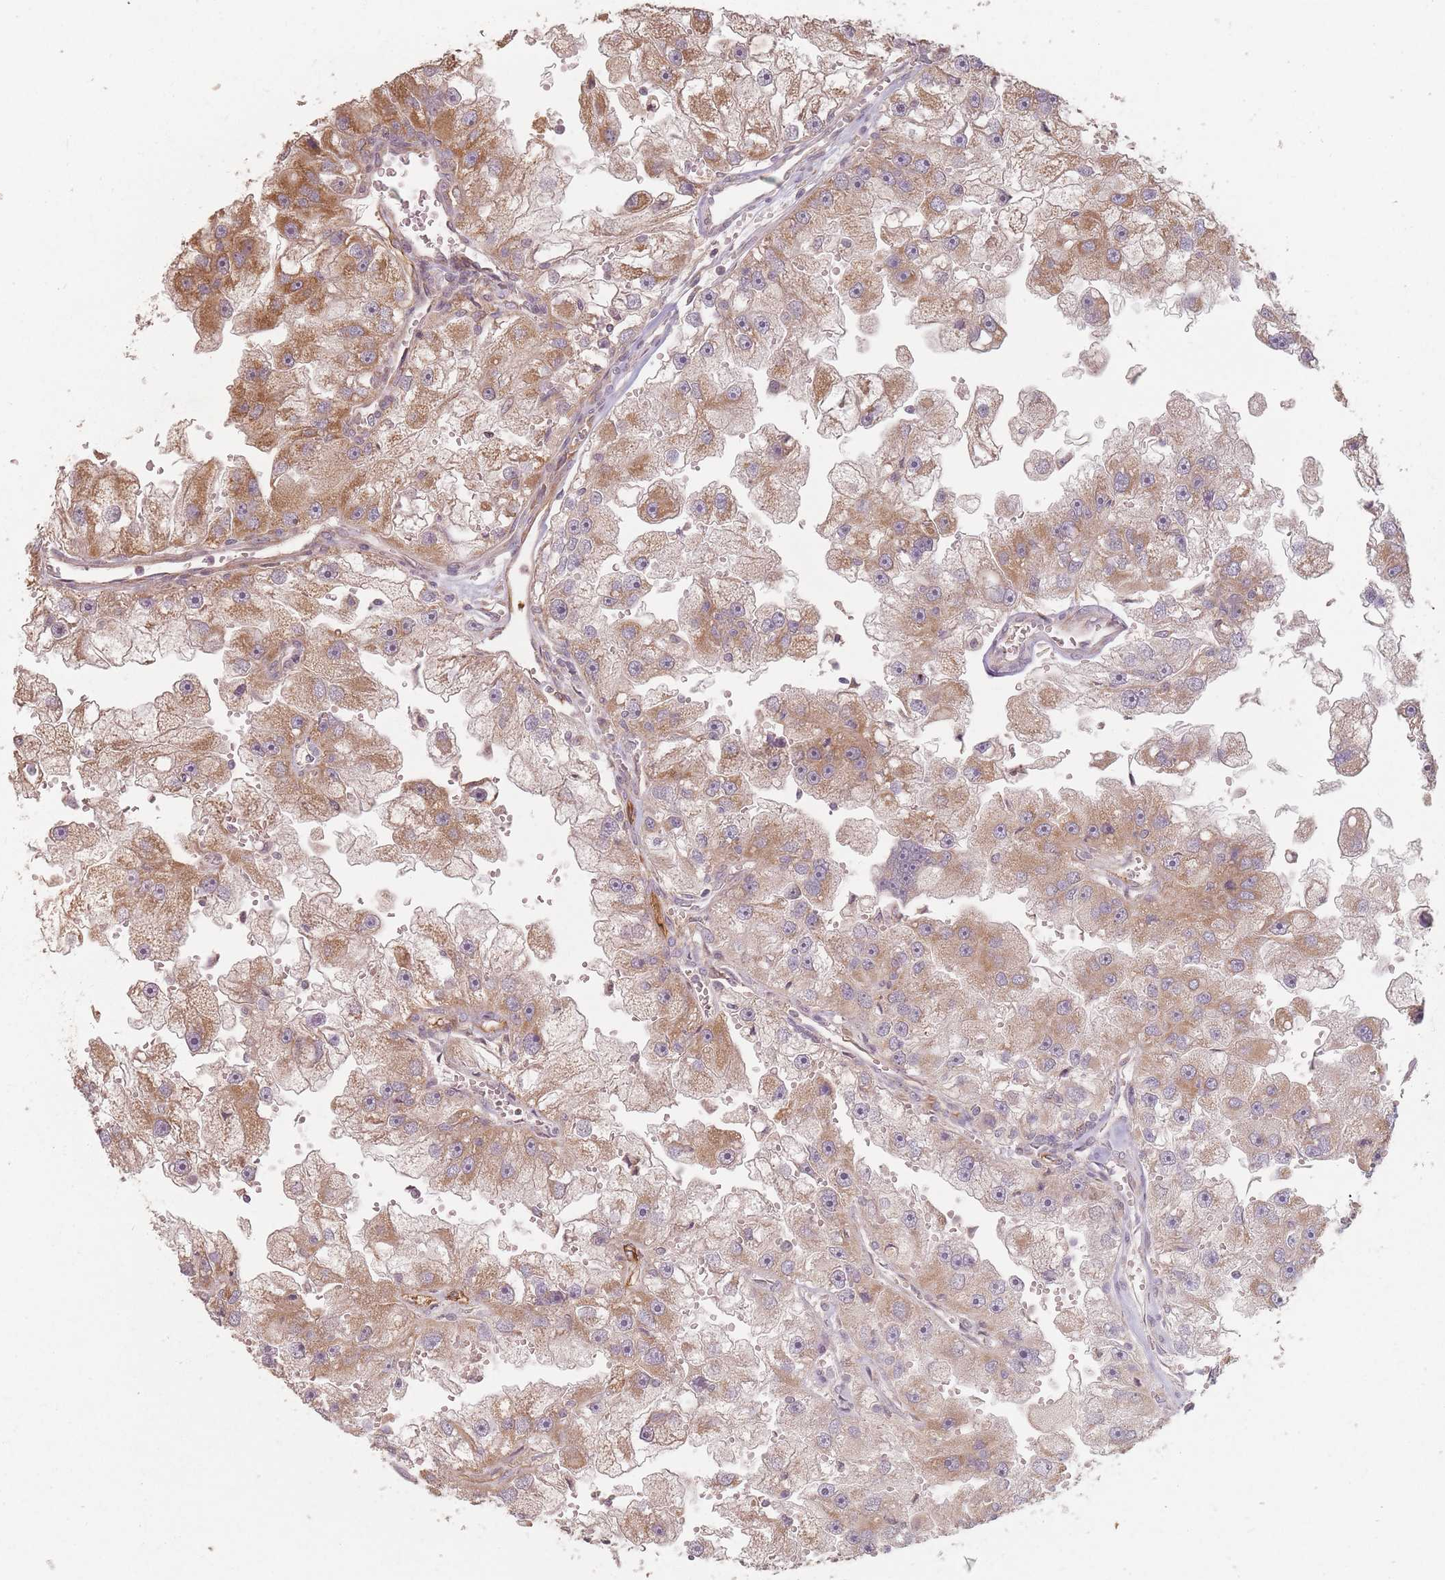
{"staining": {"intensity": "moderate", "quantity": ">75%", "location": "cytoplasmic/membranous"}, "tissue": "renal cancer", "cell_type": "Tumor cells", "image_type": "cancer", "snomed": [{"axis": "morphology", "description": "Adenocarcinoma, NOS"}, {"axis": "topography", "description": "Kidney"}], "caption": "IHC of human renal cancer (adenocarcinoma) reveals medium levels of moderate cytoplasmic/membranous staining in about >75% of tumor cells. (Stains: DAB in brown, nuclei in blue, Microscopy: brightfield microscopy at high magnification).", "gene": "MRPS6", "patient": {"sex": "male", "age": 63}}